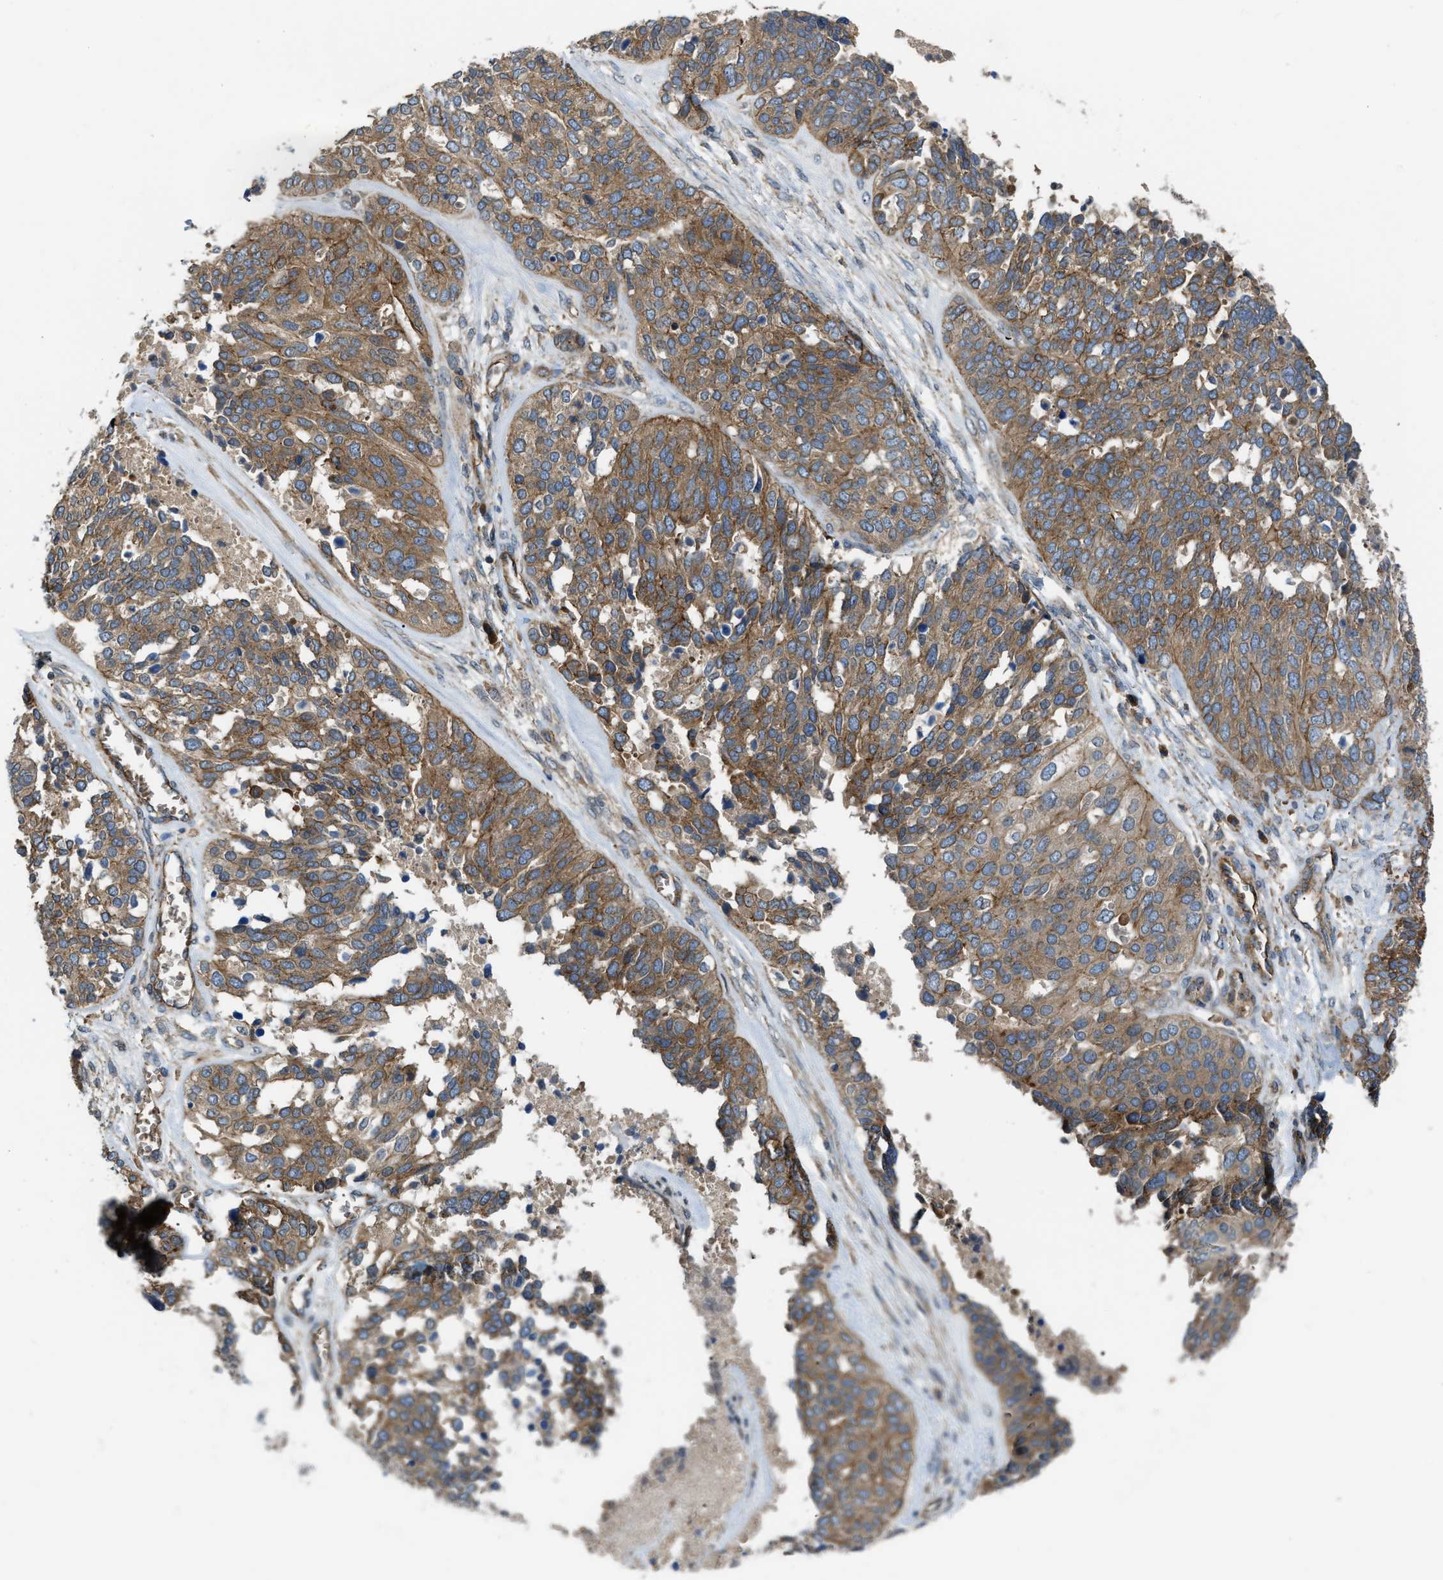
{"staining": {"intensity": "moderate", "quantity": ">75%", "location": "cytoplasmic/membranous"}, "tissue": "ovarian cancer", "cell_type": "Tumor cells", "image_type": "cancer", "snomed": [{"axis": "morphology", "description": "Cystadenocarcinoma, serous, NOS"}, {"axis": "topography", "description": "Ovary"}], "caption": "Protein staining demonstrates moderate cytoplasmic/membranous expression in approximately >75% of tumor cells in ovarian serous cystadenocarcinoma.", "gene": "ERC1", "patient": {"sex": "female", "age": 44}}